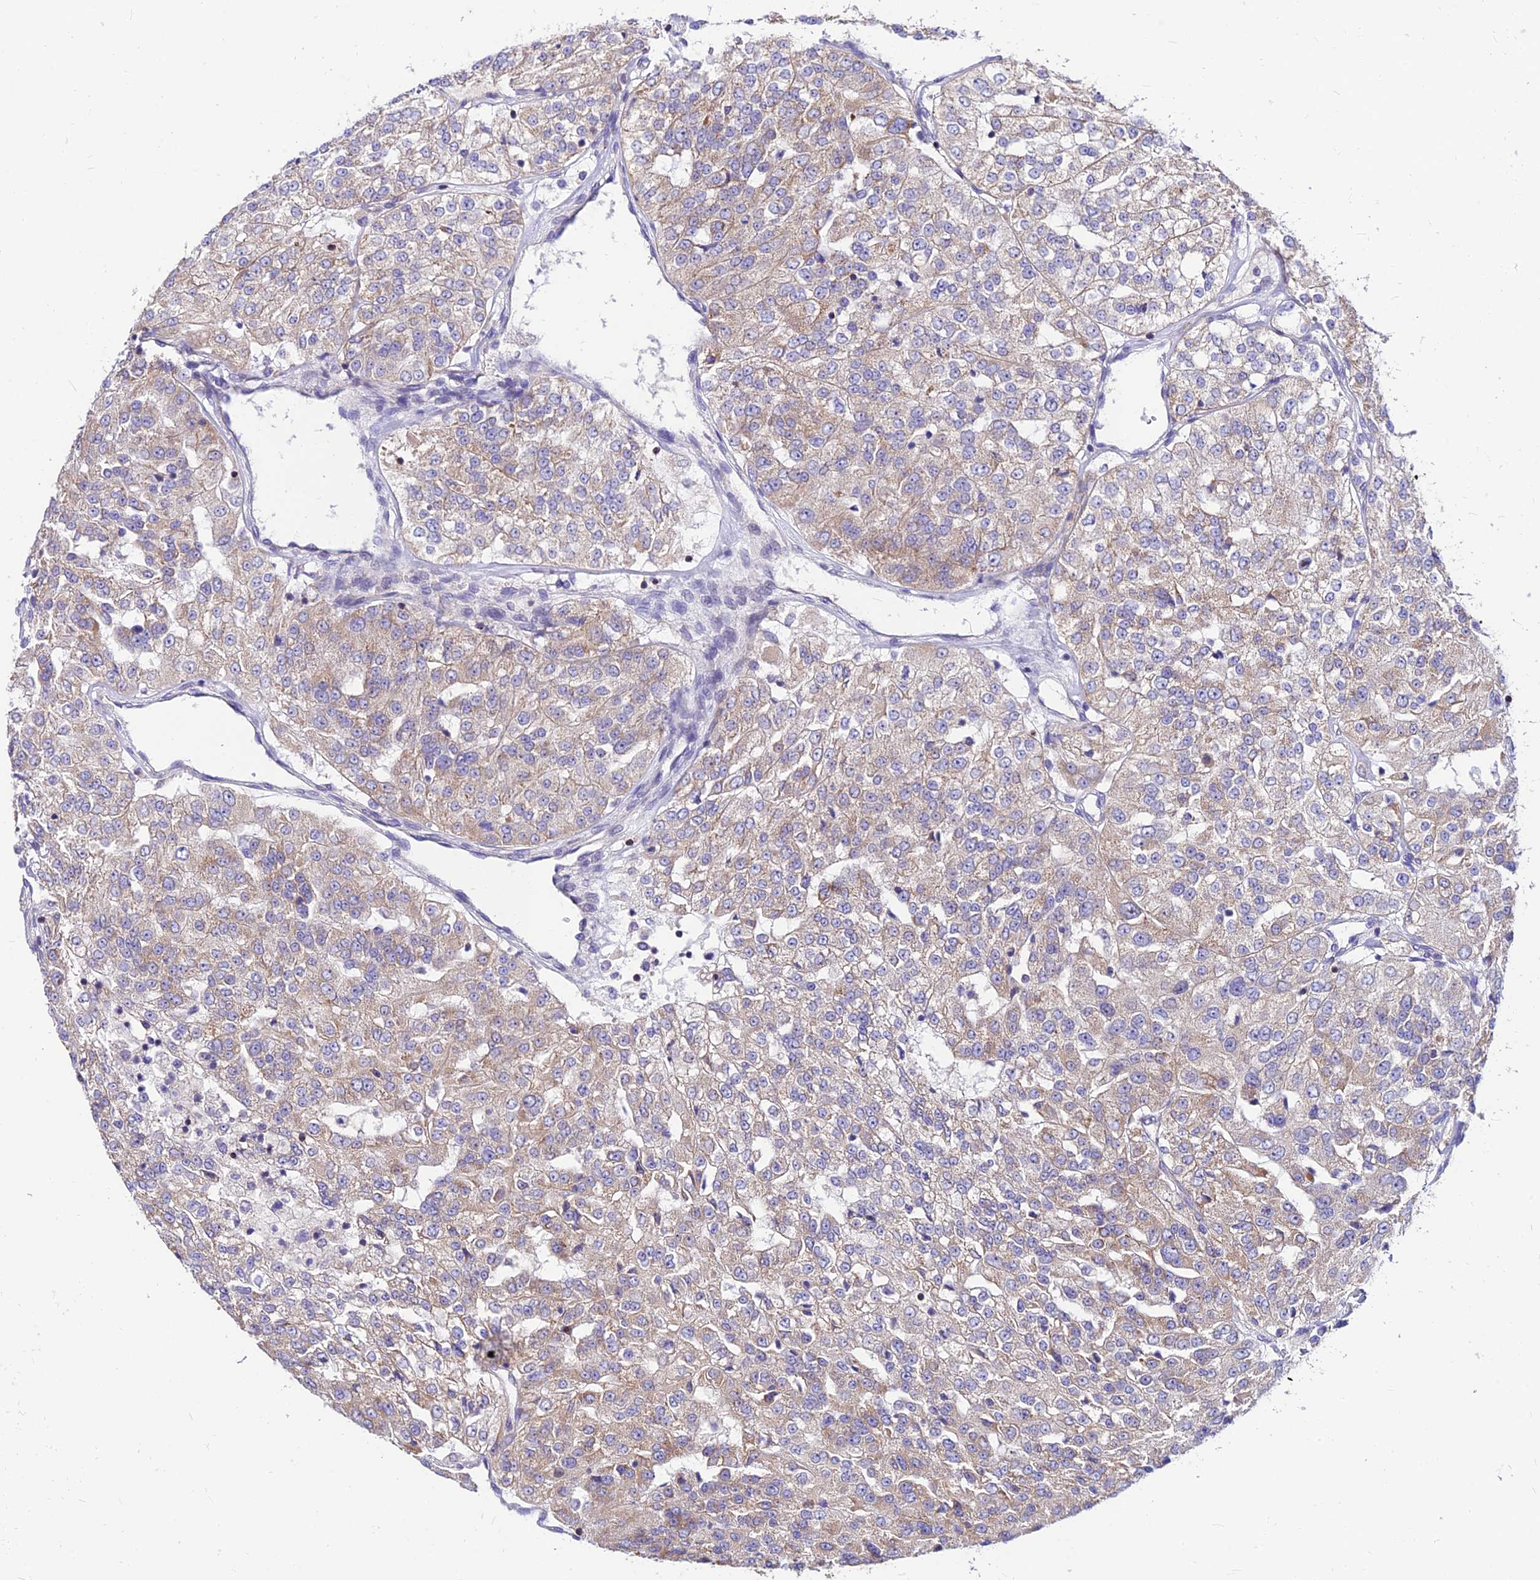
{"staining": {"intensity": "weak", "quantity": "25%-75%", "location": "cytoplasmic/membranous"}, "tissue": "renal cancer", "cell_type": "Tumor cells", "image_type": "cancer", "snomed": [{"axis": "morphology", "description": "Adenocarcinoma, NOS"}, {"axis": "topography", "description": "Kidney"}], "caption": "IHC (DAB (3,3'-diaminobenzidine)) staining of human renal cancer exhibits weak cytoplasmic/membranous protein staining in approximately 25%-75% of tumor cells.", "gene": "C6orf132", "patient": {"sex": "female", "age": 63}}